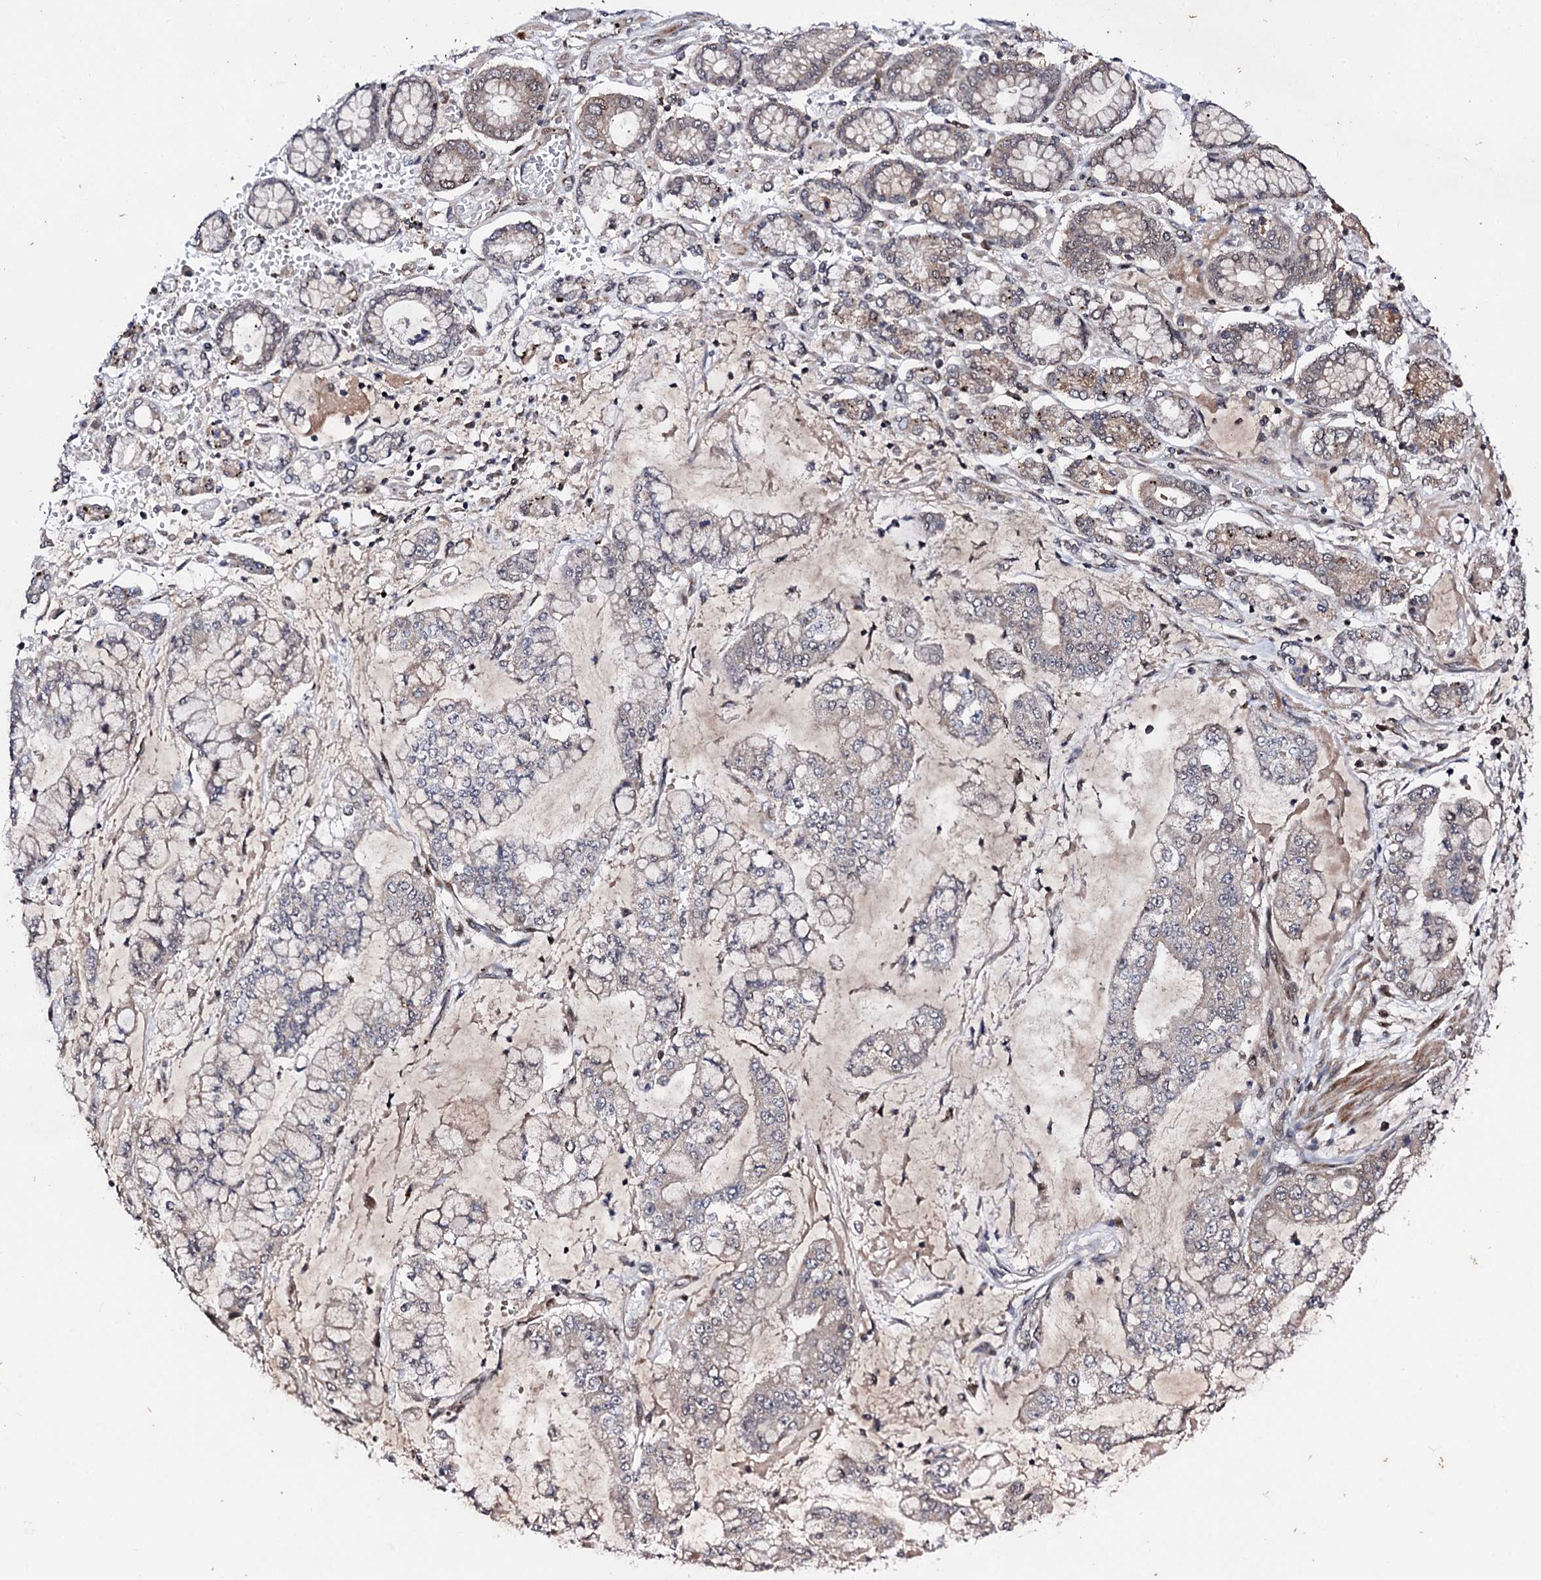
{"staining": {"intensity": "negative", "quantity": "none", "location": "none"}, "tissue": "stomach cancer", "cell_type": "Tumor cells", "image_type": "cancer", "snomed": [{"axis": "morphology", "description": "Normal tissue, NOS"}, {"axis": "morphology", "description": "Adenocarcinoma, NOS"}, {"axis": "topography", "description": "Stomach, upper"}, {"axis": "topography", "description": "Stomach"}], "caption": "This is a micrograph of immunohistochemistry (IHC) staining of stomach adenocarcinoma, which shows no positivity in tumor cells. (DAB immunohistochemistry (IHC), high magnification).", "gene": "FAM111A", "patient": {"sex": "male", "age": 76}}